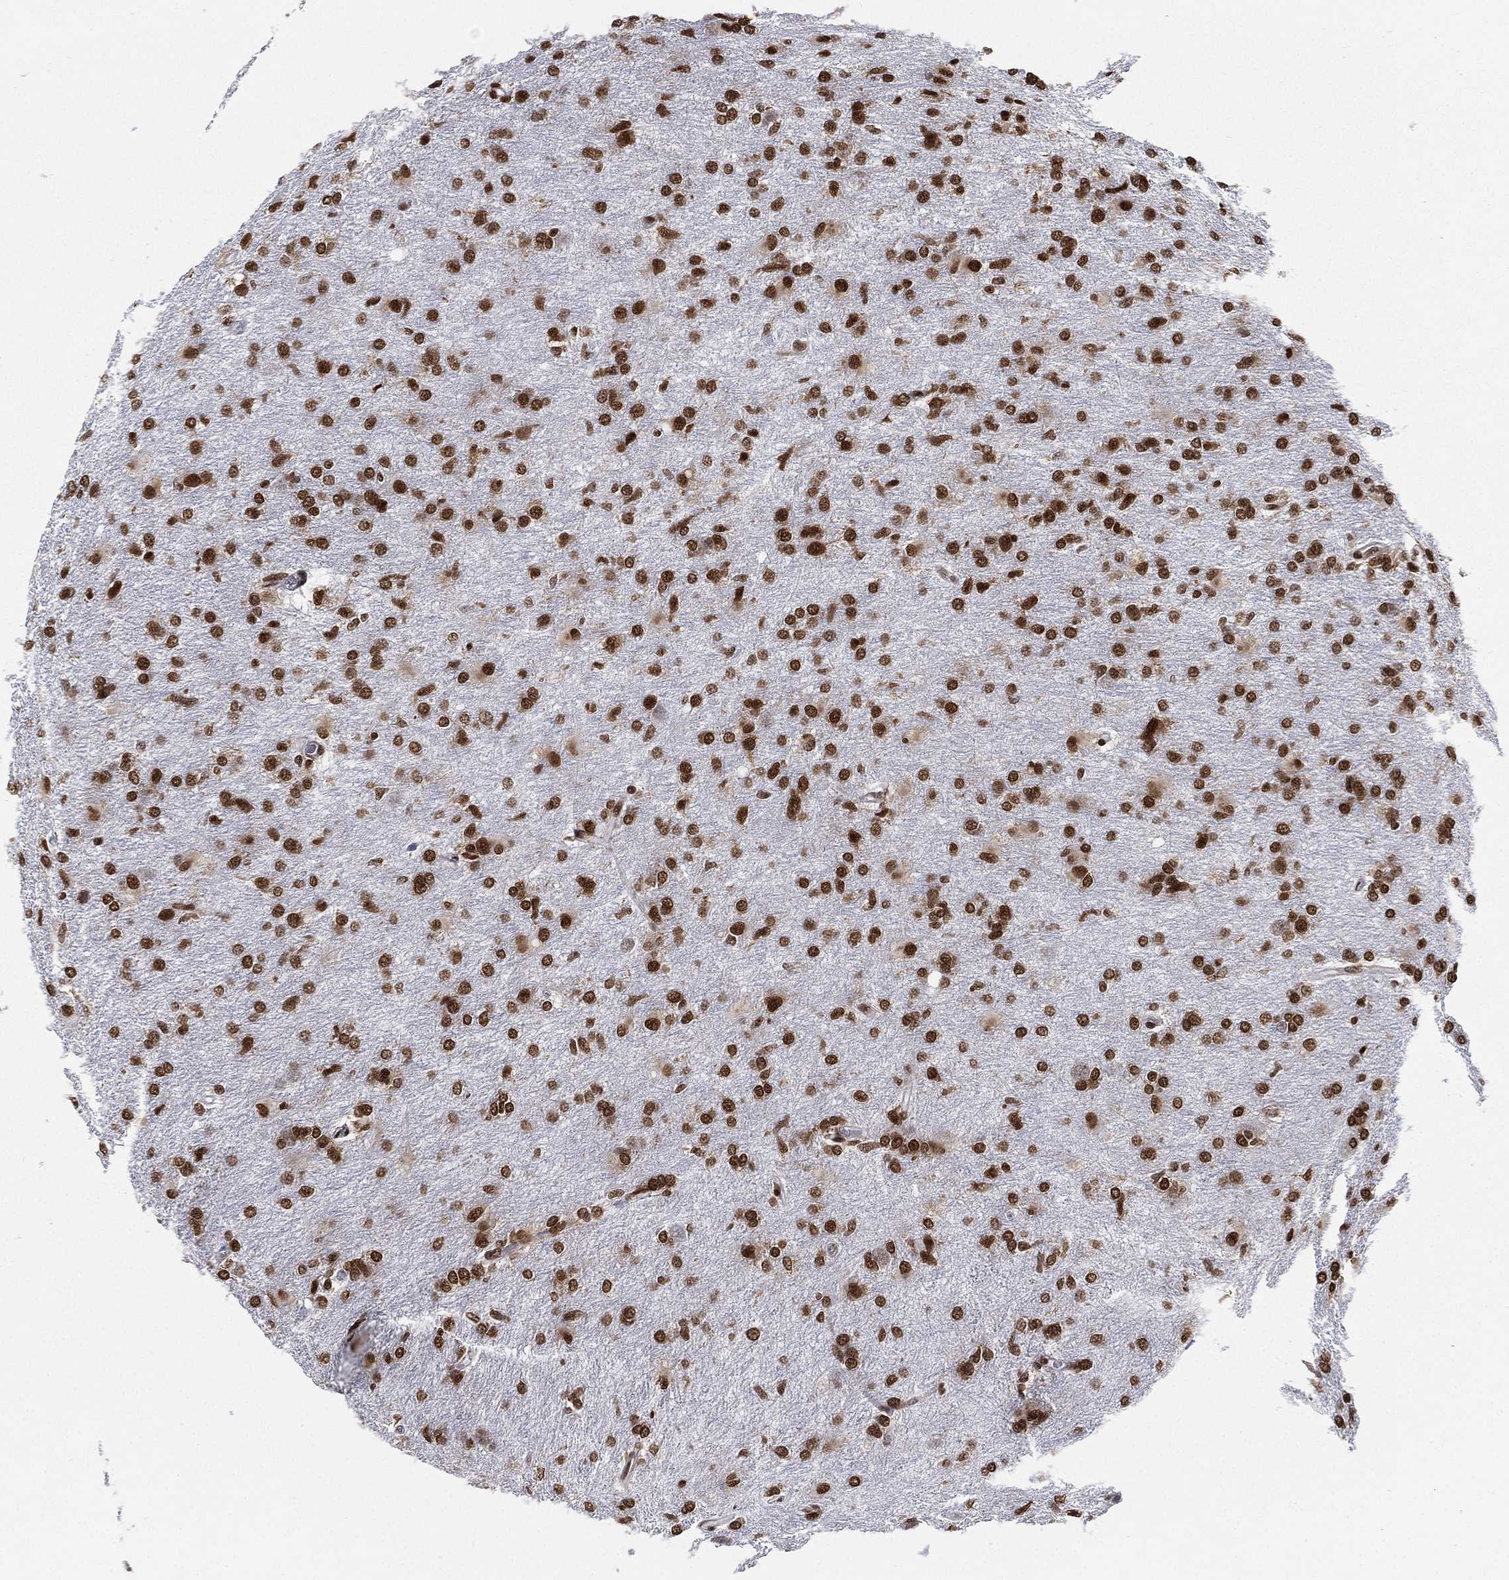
{"staining": {"intensity": "strong", "quantity": ">75%", "location": "nuclear"}, "tissue": "glioma", "cell_type": "Tumor cells", "image_type": "cancer", "snomed": [{"axis": "morphology", "description": "Glioma, malignant, High grade"}, {"axis": "topography", "description": "Brain"}], "caption": "An immunohistochemistry (IHC) histopathology image of neoplastic tissue is shown. Protein staining in brown shows strong nuclear positivity in malignant high-grade glioma within tumor cells.", "gene": "FUBP3", "patient": {"sex": "male", "age": 68}}